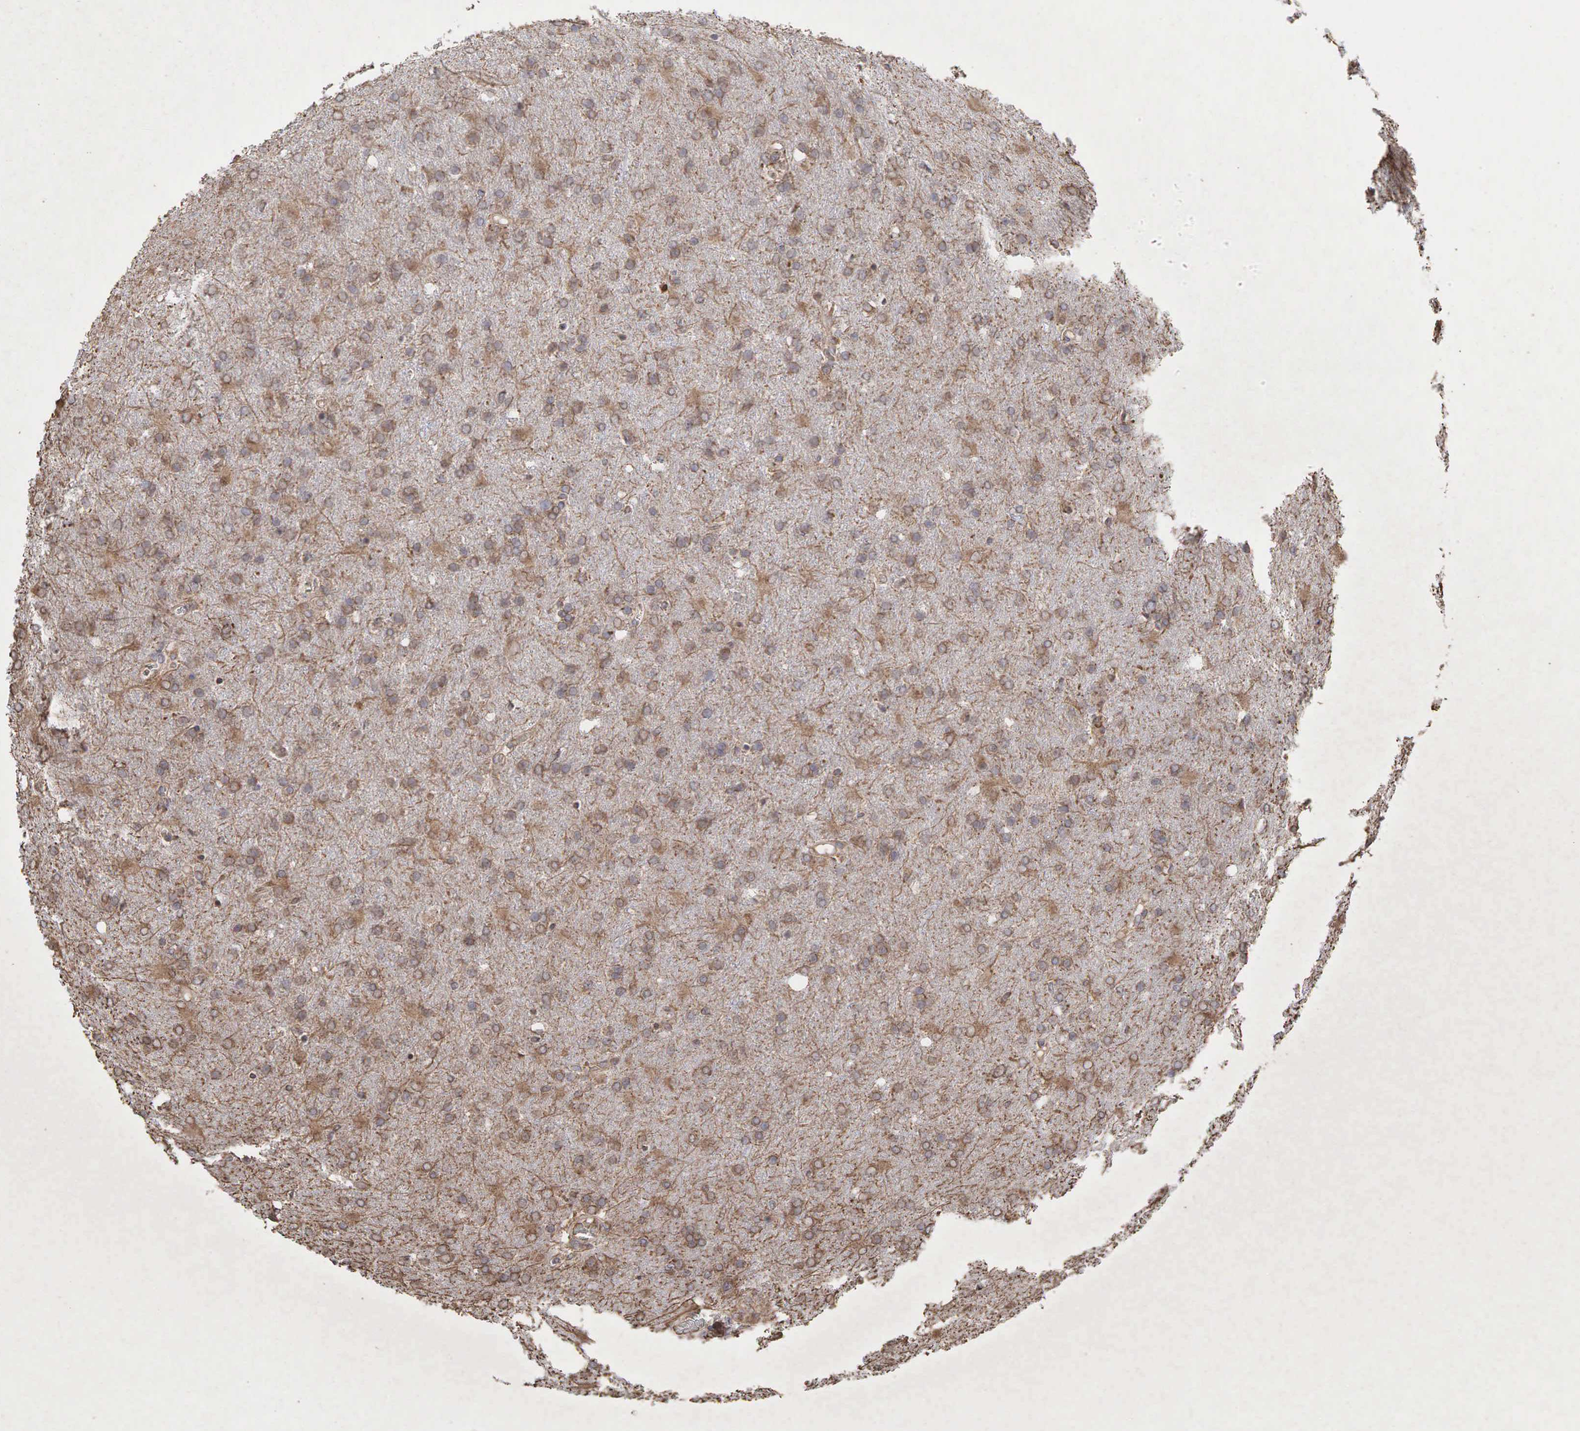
{"staining": {"intensity": "weak", "quantity": ">75%", "location": "cytoplasmic/membranous"}, "tissue": "glioma", "cell_type": "Tumor cells", "image_type": "cancer", "snomed": [{"axis": "morphology", "description": "Glioma, malignant, High grade"}, {"axis": "topography", "description": "Brain"}], "caption": "Immunohistochemistry of human malignant glioma (high-grade) displays low levels of weak cytoplasmic/membranous positivity in approximately >75% of tumor cells. (Brightfield microscopy of DAB IHC at high magnification).", "gene": "PABPC5", "patient": {"sex": "male", "age": 68}}